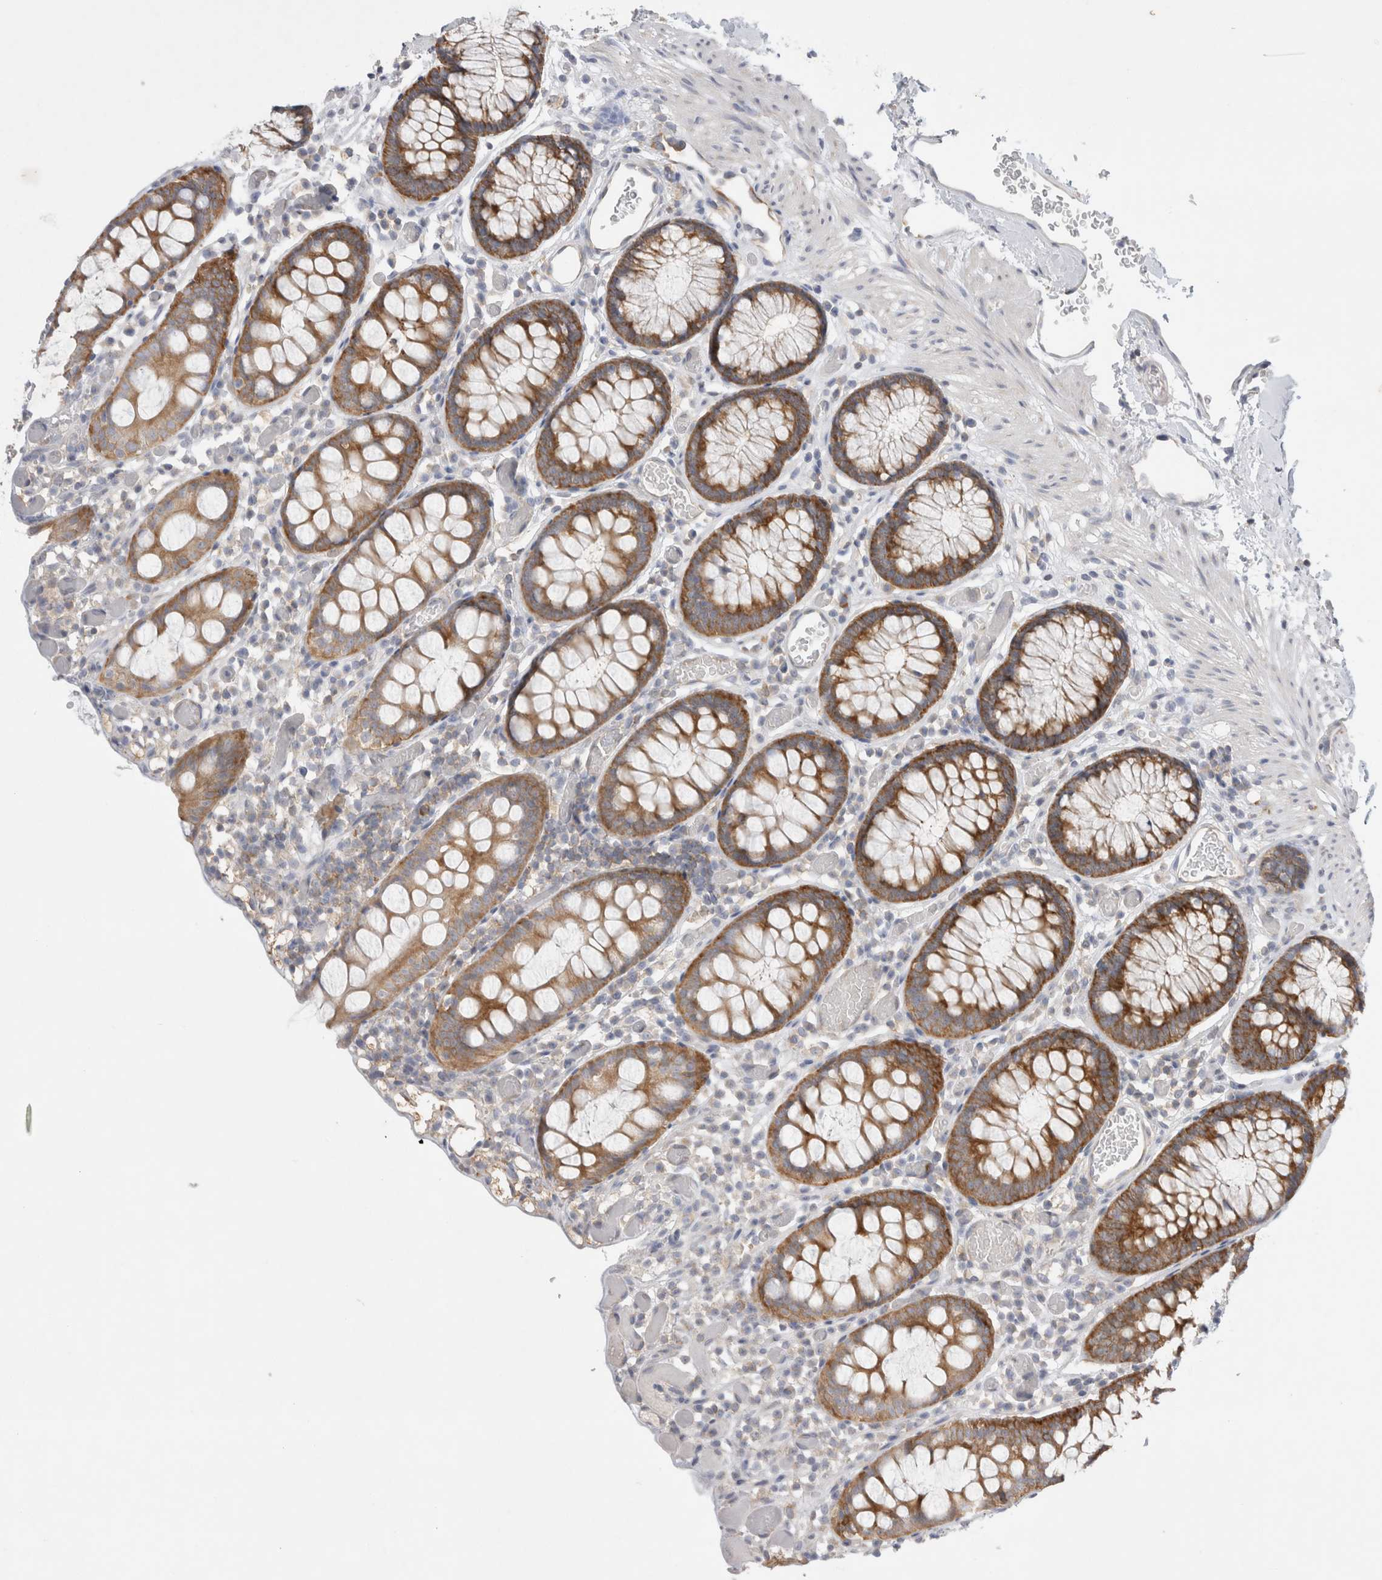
{"staining": {"intensity": "negative", "quantity": "none", "location": "none"}, "tissue": "colon", "cell_type": "Endothelial cells", "image_type": "normal", "snomed": [{"axis": "morphology", "description": "Normal tissue, NOS"}, {"axis": "topography", "description": "Colon"}], "caption": "IHC micrograph of normal colon: colon stained with DAB (3,3'-diaminobenzidine) shows no significant protein expression in endothelial cells. (Brightfield microscopy of DAB (3,3'-diaminobenzidine) IHC at high magnification).", "gene": "ZNF23", "patient": {"sex": "male", "age": 14}}